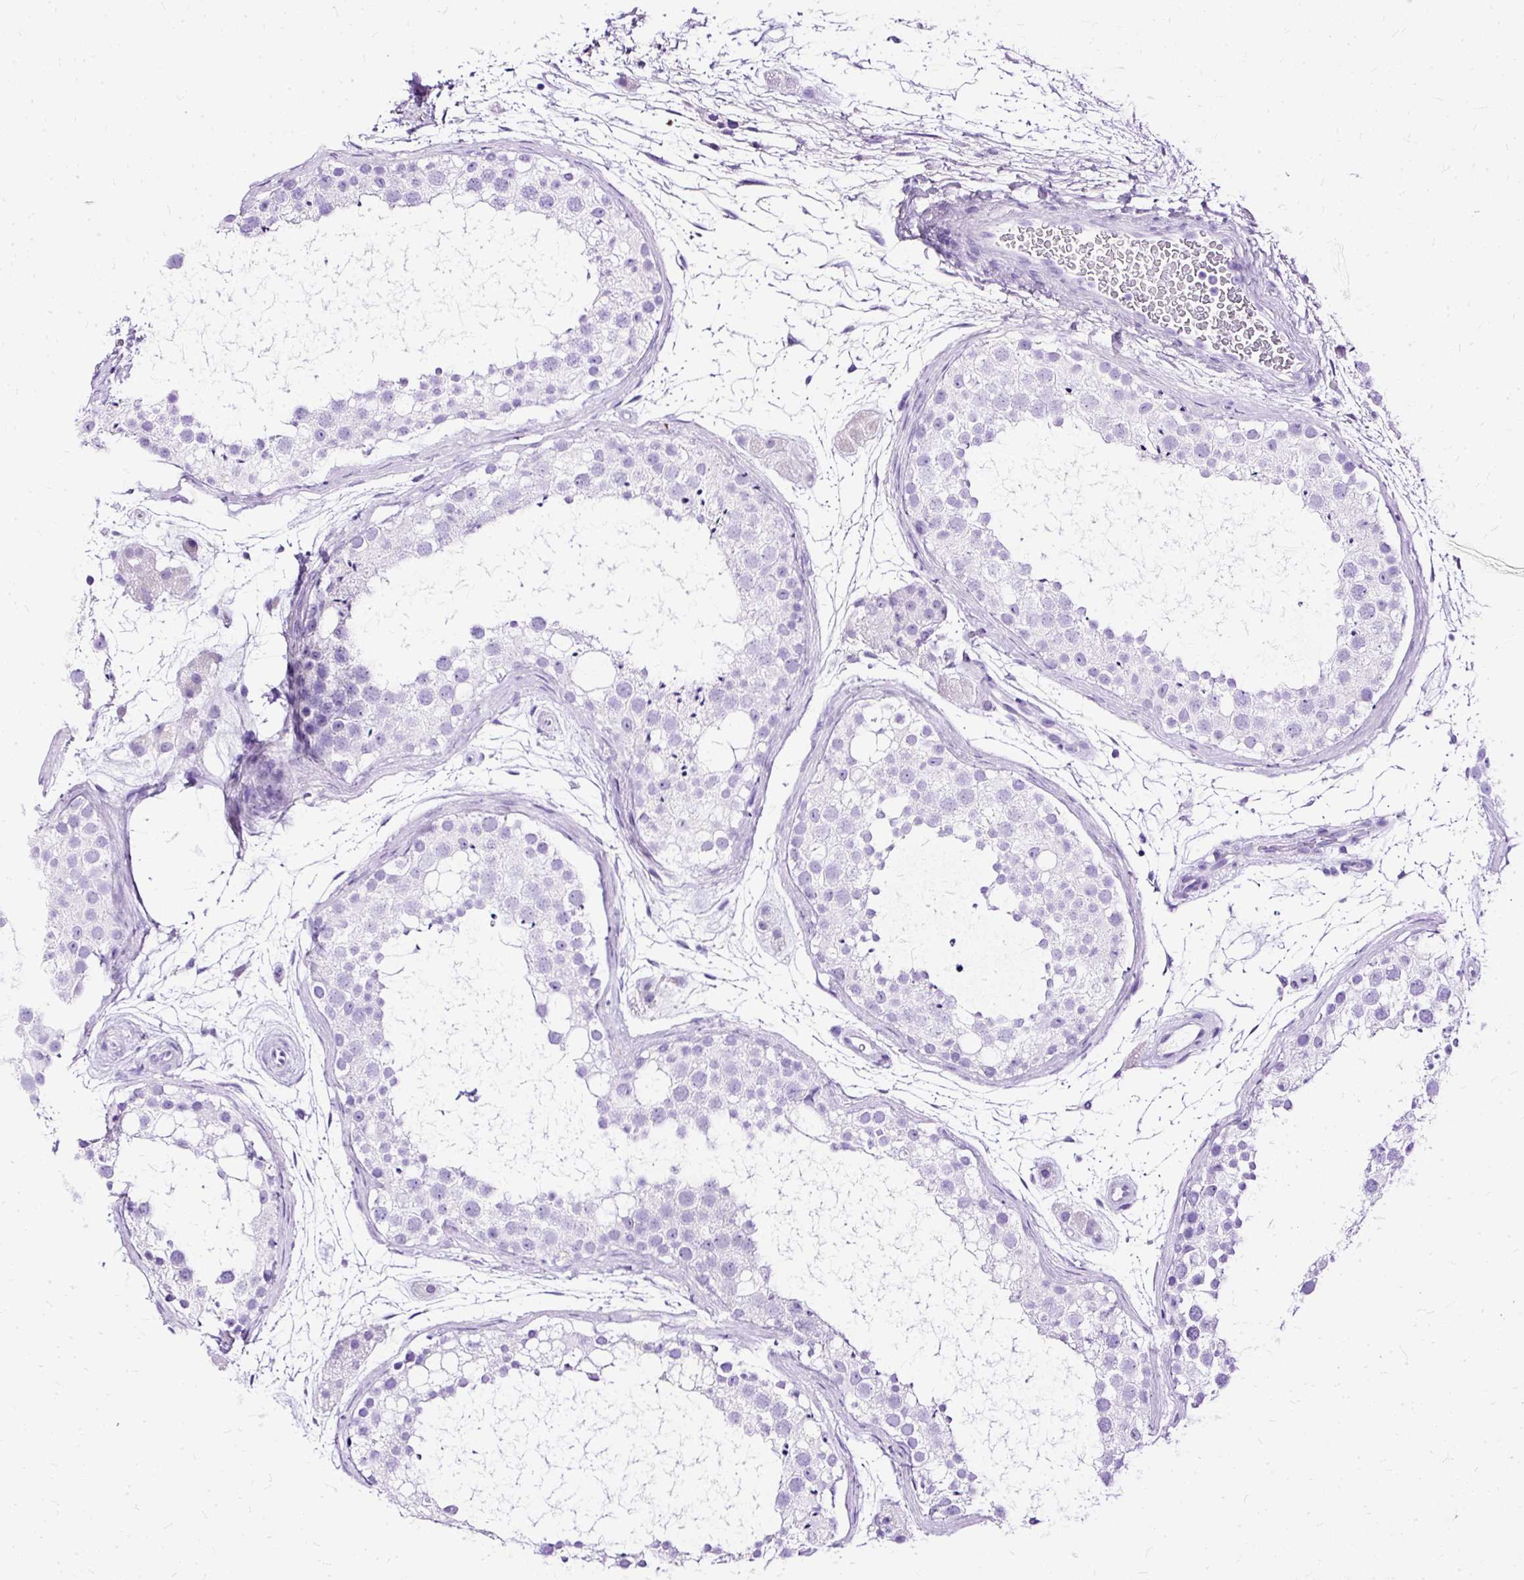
{"staining": {"intensity": "negative", "quantity": "none", "location": "none"}, "tissue": "testis", "cell_type": "Cells in seminiferous ducts", "image_type": "normal", "snomed": [{"axis": "morphology", "description": "Normal tissue, NOS"}, {"axis": "topography", "description": "Testis"}], "caption": "DAB immunohistochemical staining of benign testis exhibits no significant positivity in cells in seminiferous ducts. (DAB (3,3'-diaminobenzidine) immunohistochemistry, high magnification).", "gene": "SLC8A2", "patient": {"sex": "male", "age": 41}}